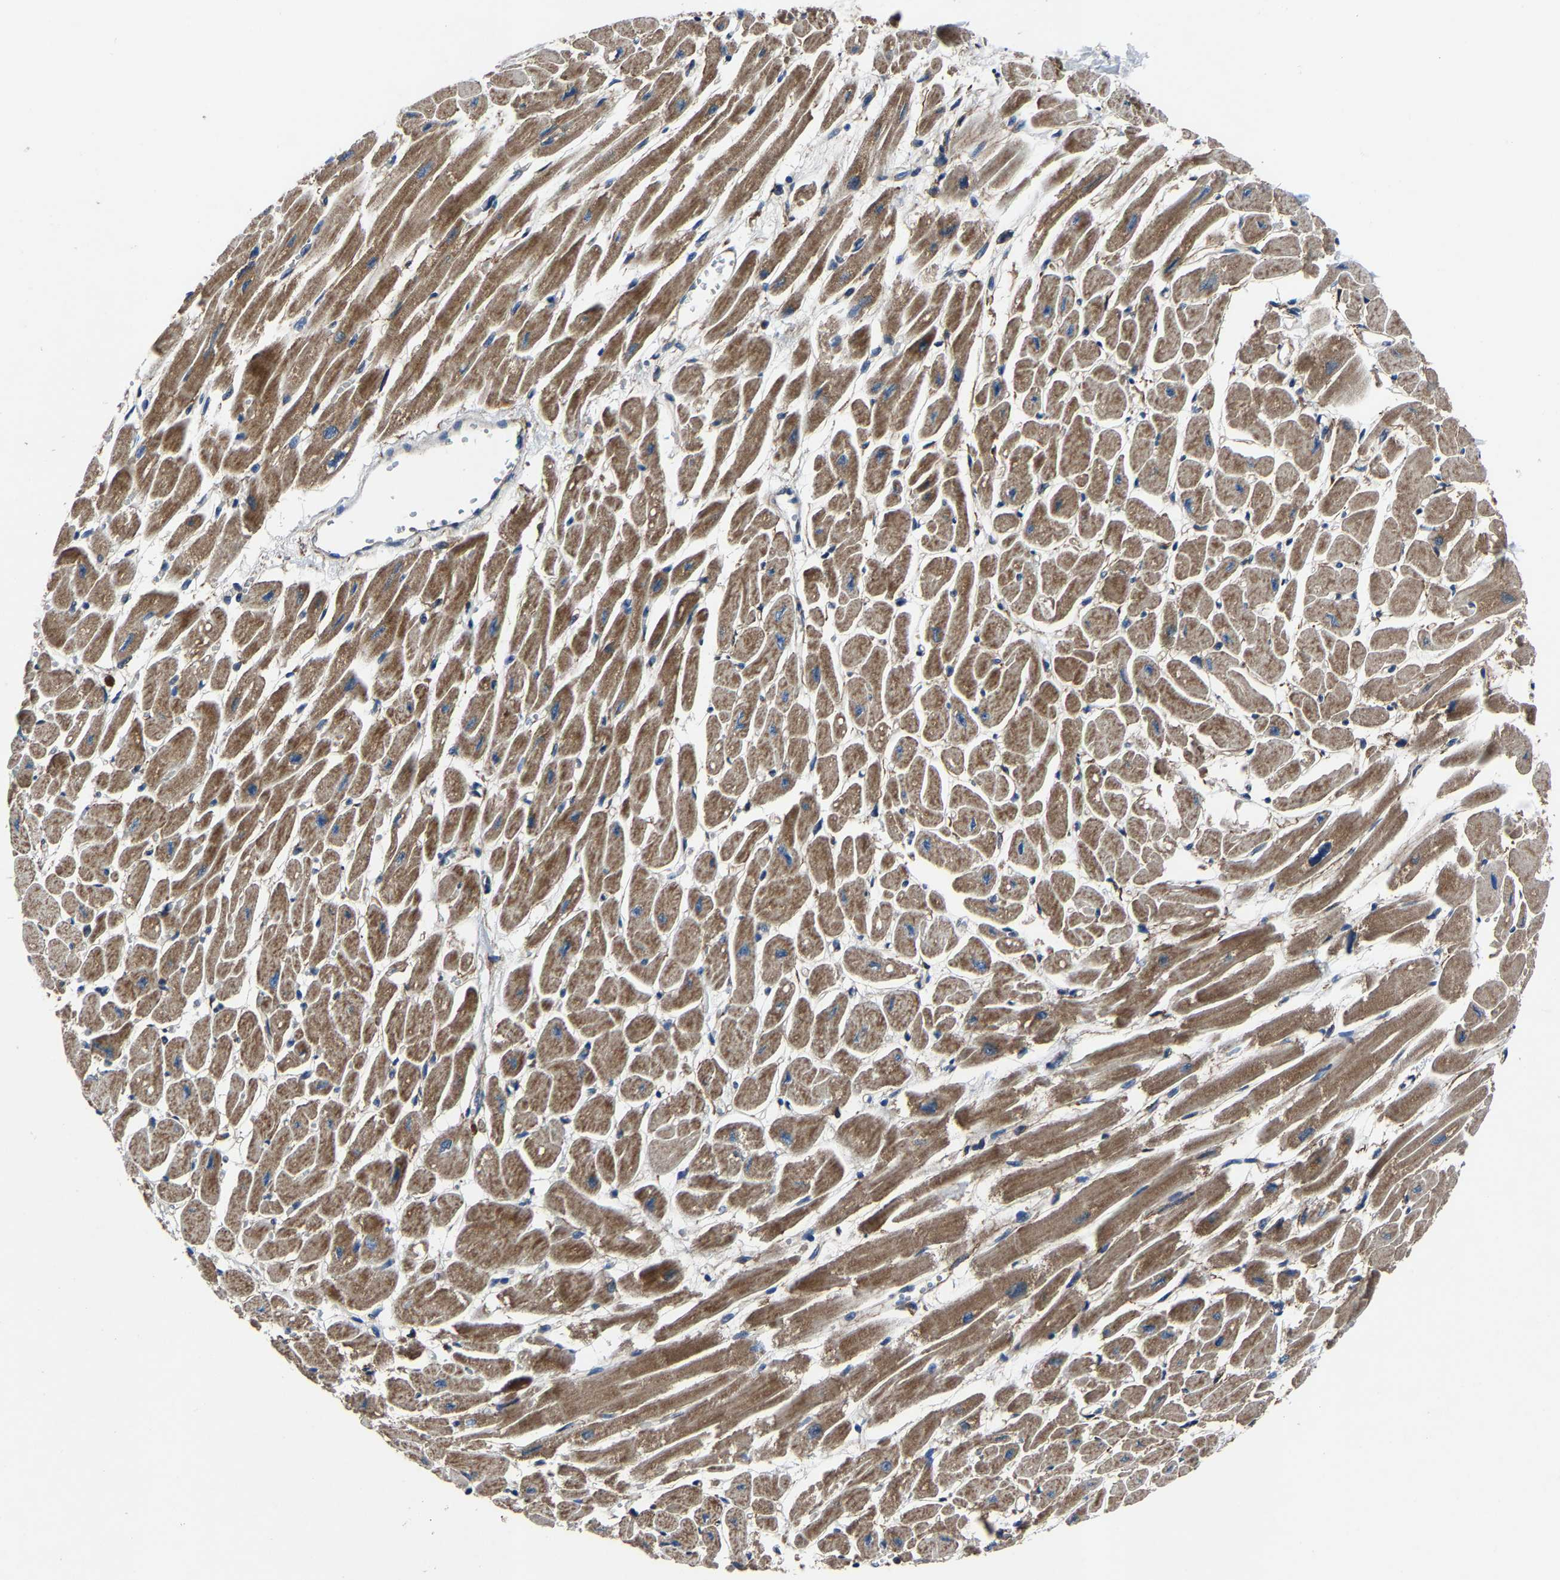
{"staining": {"intensity": "moderate", "quantity": ">75%", "location": "cytoplasmic/membranous"}, "tissue": "heart muscle", "cell_type": "Cardiomyocytes", "image_type": "normal", "snomed": [{"axis": "morphology", "description": "Normal tissue, NOS"}, {"axis": "topography", "description": "Heart"}], "caption": "A medium amount of moderate cytoplasmic/membranous positivity is present in approximately >75% of cardiomyocytes in unremarkable heart muscle.", "gene": "KIAA1958", "patient": {"sex": "female", "age": 54}}